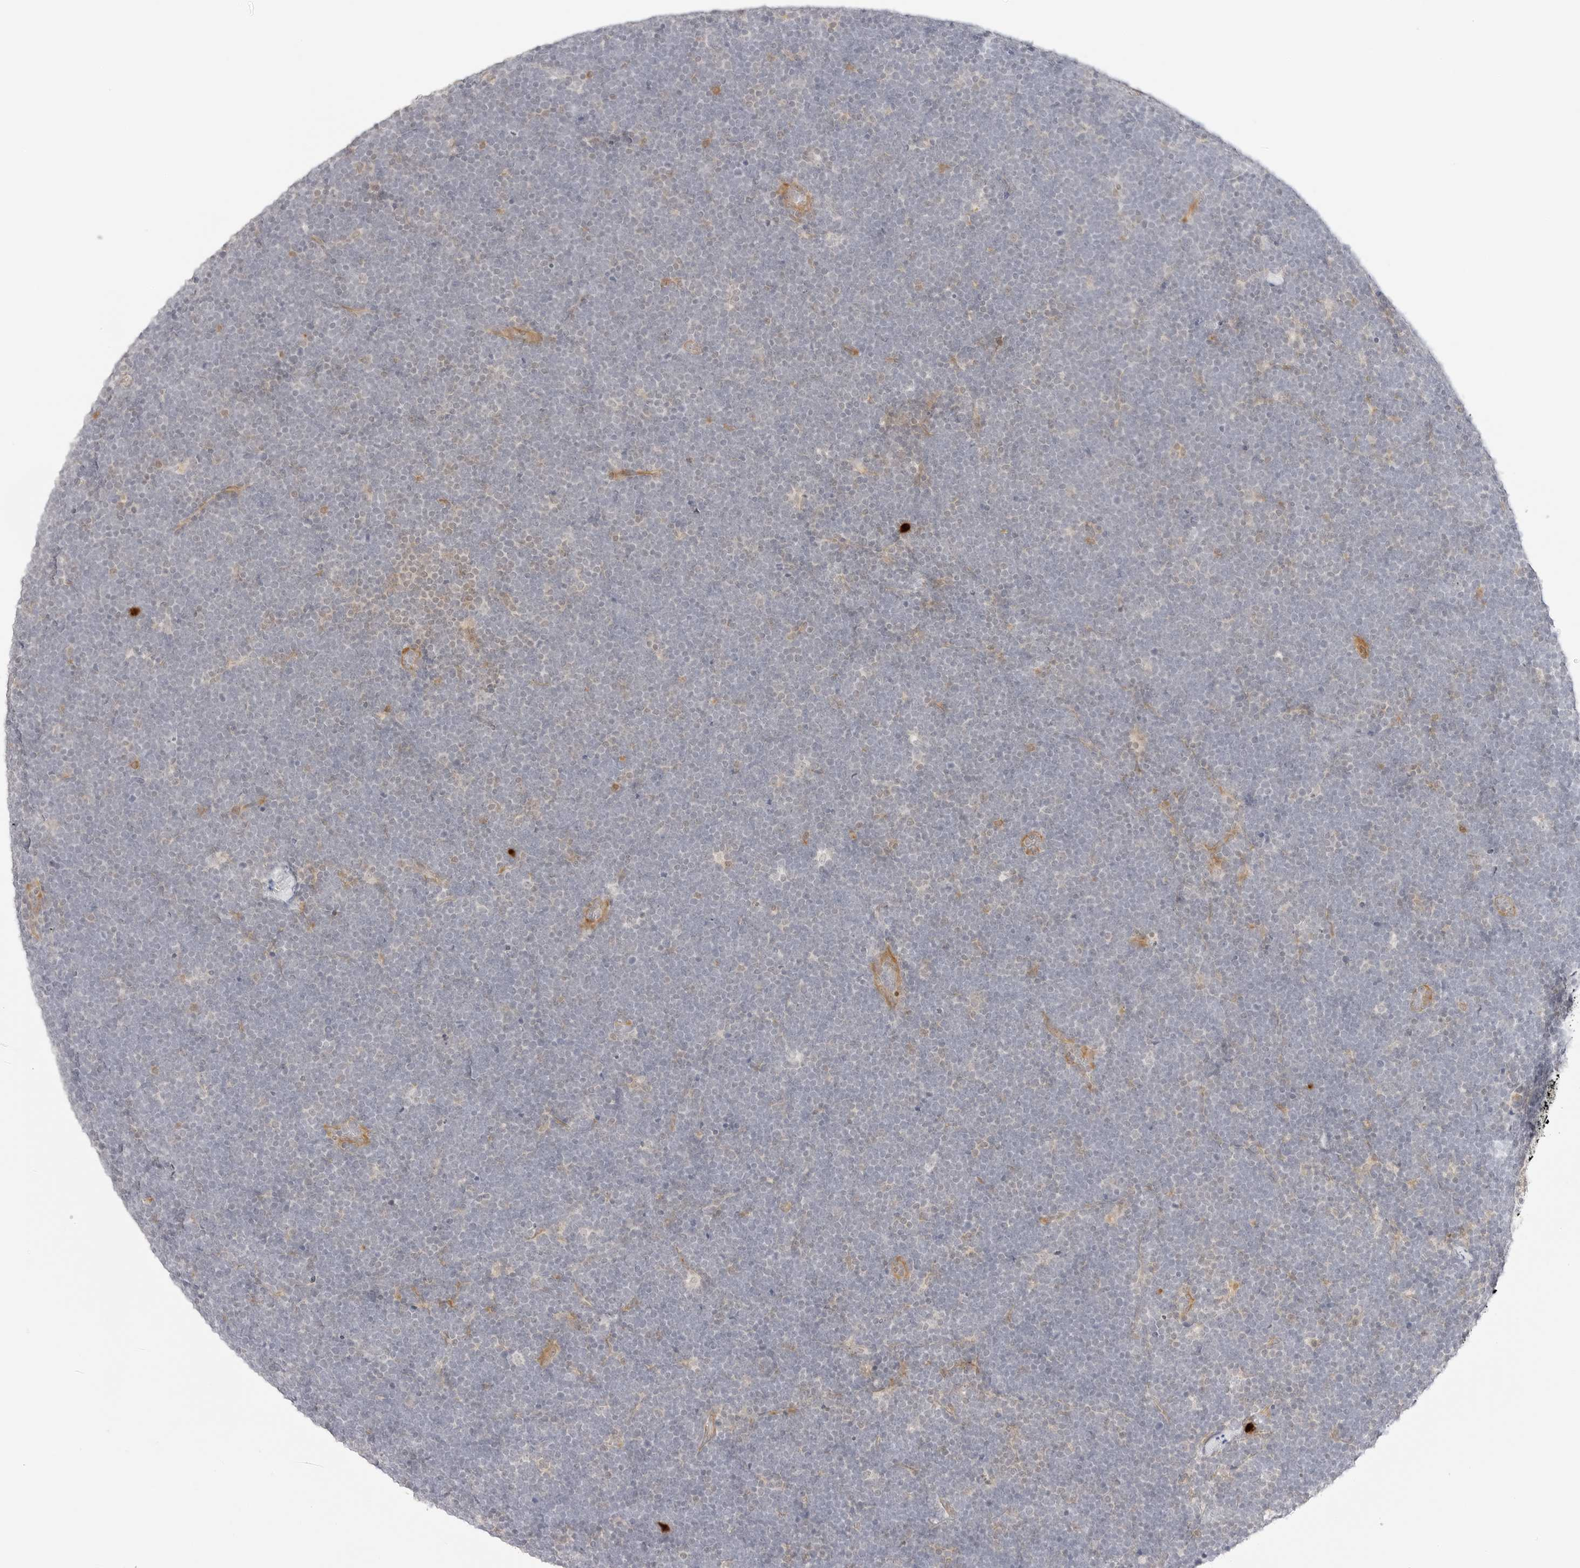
{"staining": {"intensity": "negative", "quantity": "none", "location": "none"}, "tissue": "lymphoma", "cell_type": "Tumor cells", "image_type": "cancer", "snomed": [{"axis": "morphology", "description": "Malignant lymphoma, non-Hodgkin's type, High grade"}, {"axis": "topography", "description": "Lymph node"}], "caption": "Immunohistochemistry histopathology image of human lymphoma stained for a protein (brown), which shows no staining in tumor cells.", "gene": "TEKT2", "patient": {"sex": "male", "age": 13}}